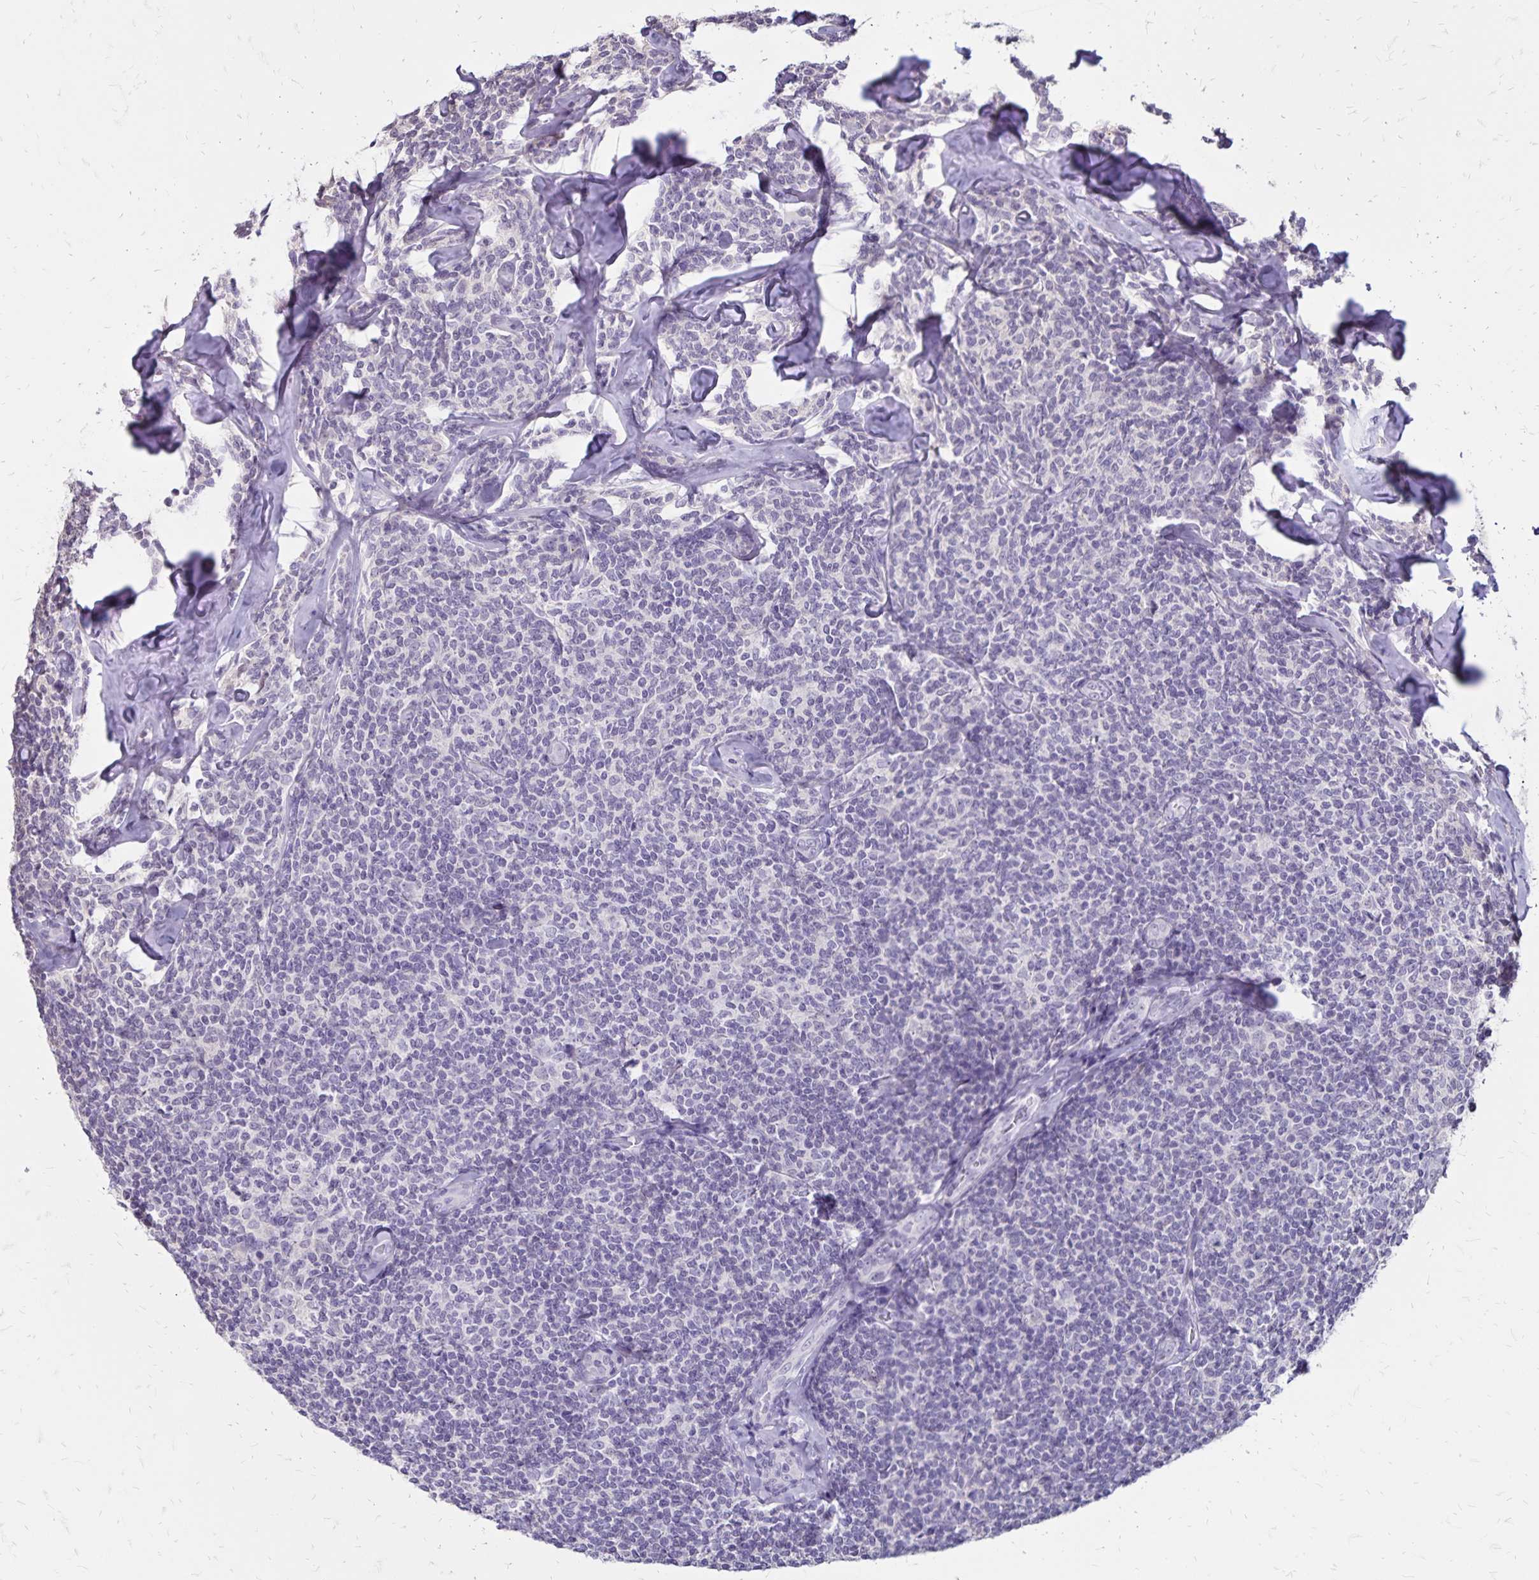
{"staining": {"intensity": "negative", "quantity": "none", "location": "none"}, "tissue": "lymphoma", "cell_type": "Tumor cells", "image_type": "cancer", "snomed": [{"axis": "morphology", "description": "Malignant lymphoma, non-Hodgkin's type, Low grade"}, {"axis": "topography", "description": "Lymph node"}], "caption": "This is an IHC image of human low-grade malignant lymphoma, non-Hodgkin's type. There is no positivity in tumor cells.", "gene": "SH3GL3", "patient": {"sex": "female", "age": 56}}